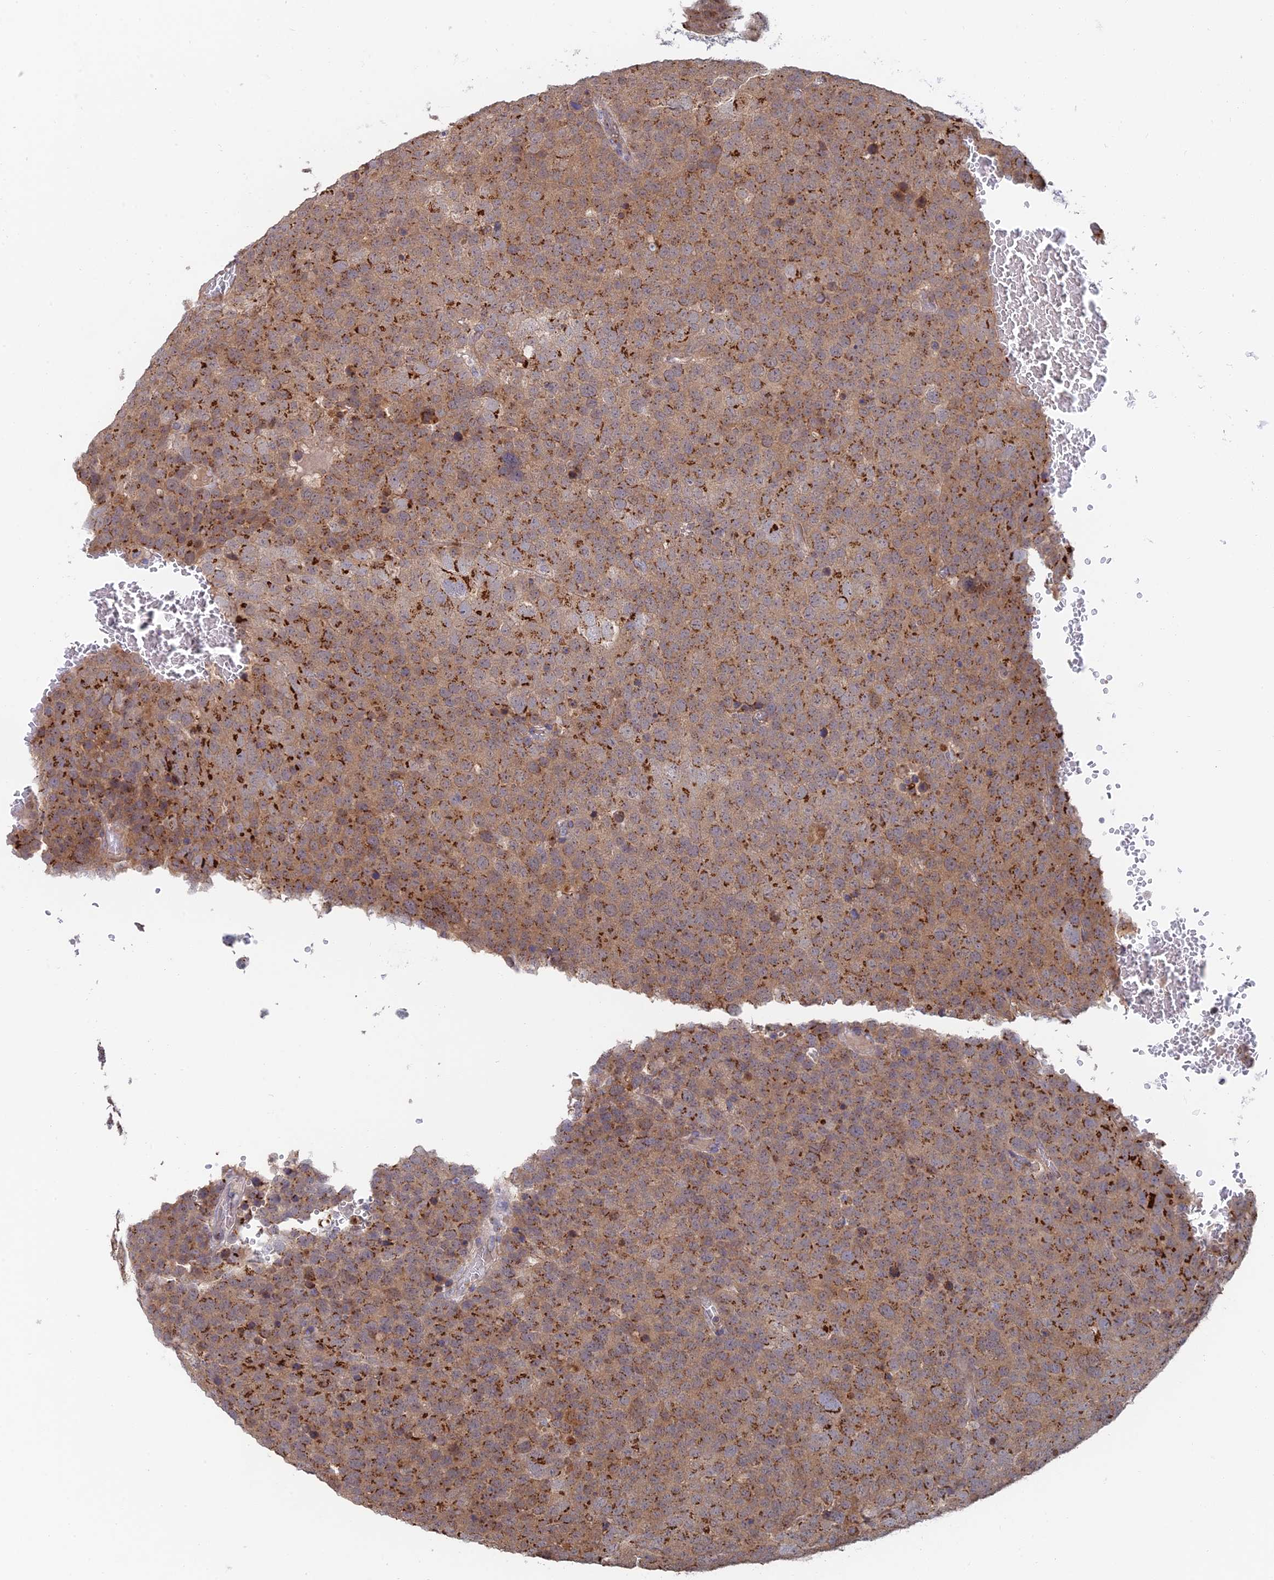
{"staining": {"intensity": "moderate", "quantity": ">75%", "location": "cytoplasmic/membranous"}, "tissue": "testis cancer", "cell_type": "Tumor cells", "image_type": "cancer", "snomed": [{"axis": "morphology", "description": "Seminoma, NOS"}, {"axis": "topography", "description": "Testis"}], "caption": "IHC staining of testis cancer (seminoma), which exhibits medium levels of moderate cytoplasmic/membranous expression in approximately >75% of tumor cells indicating moderate cytoplasmic/membranous protein positivity. The staining was performed using DAB (3,3'-diaminobenzidine) (brown) for protein detection and nuclei were counterstained in hematoxylin (blue).", "gene": "HS2ST1", "patient": {"sex": "male", "age": 71}}